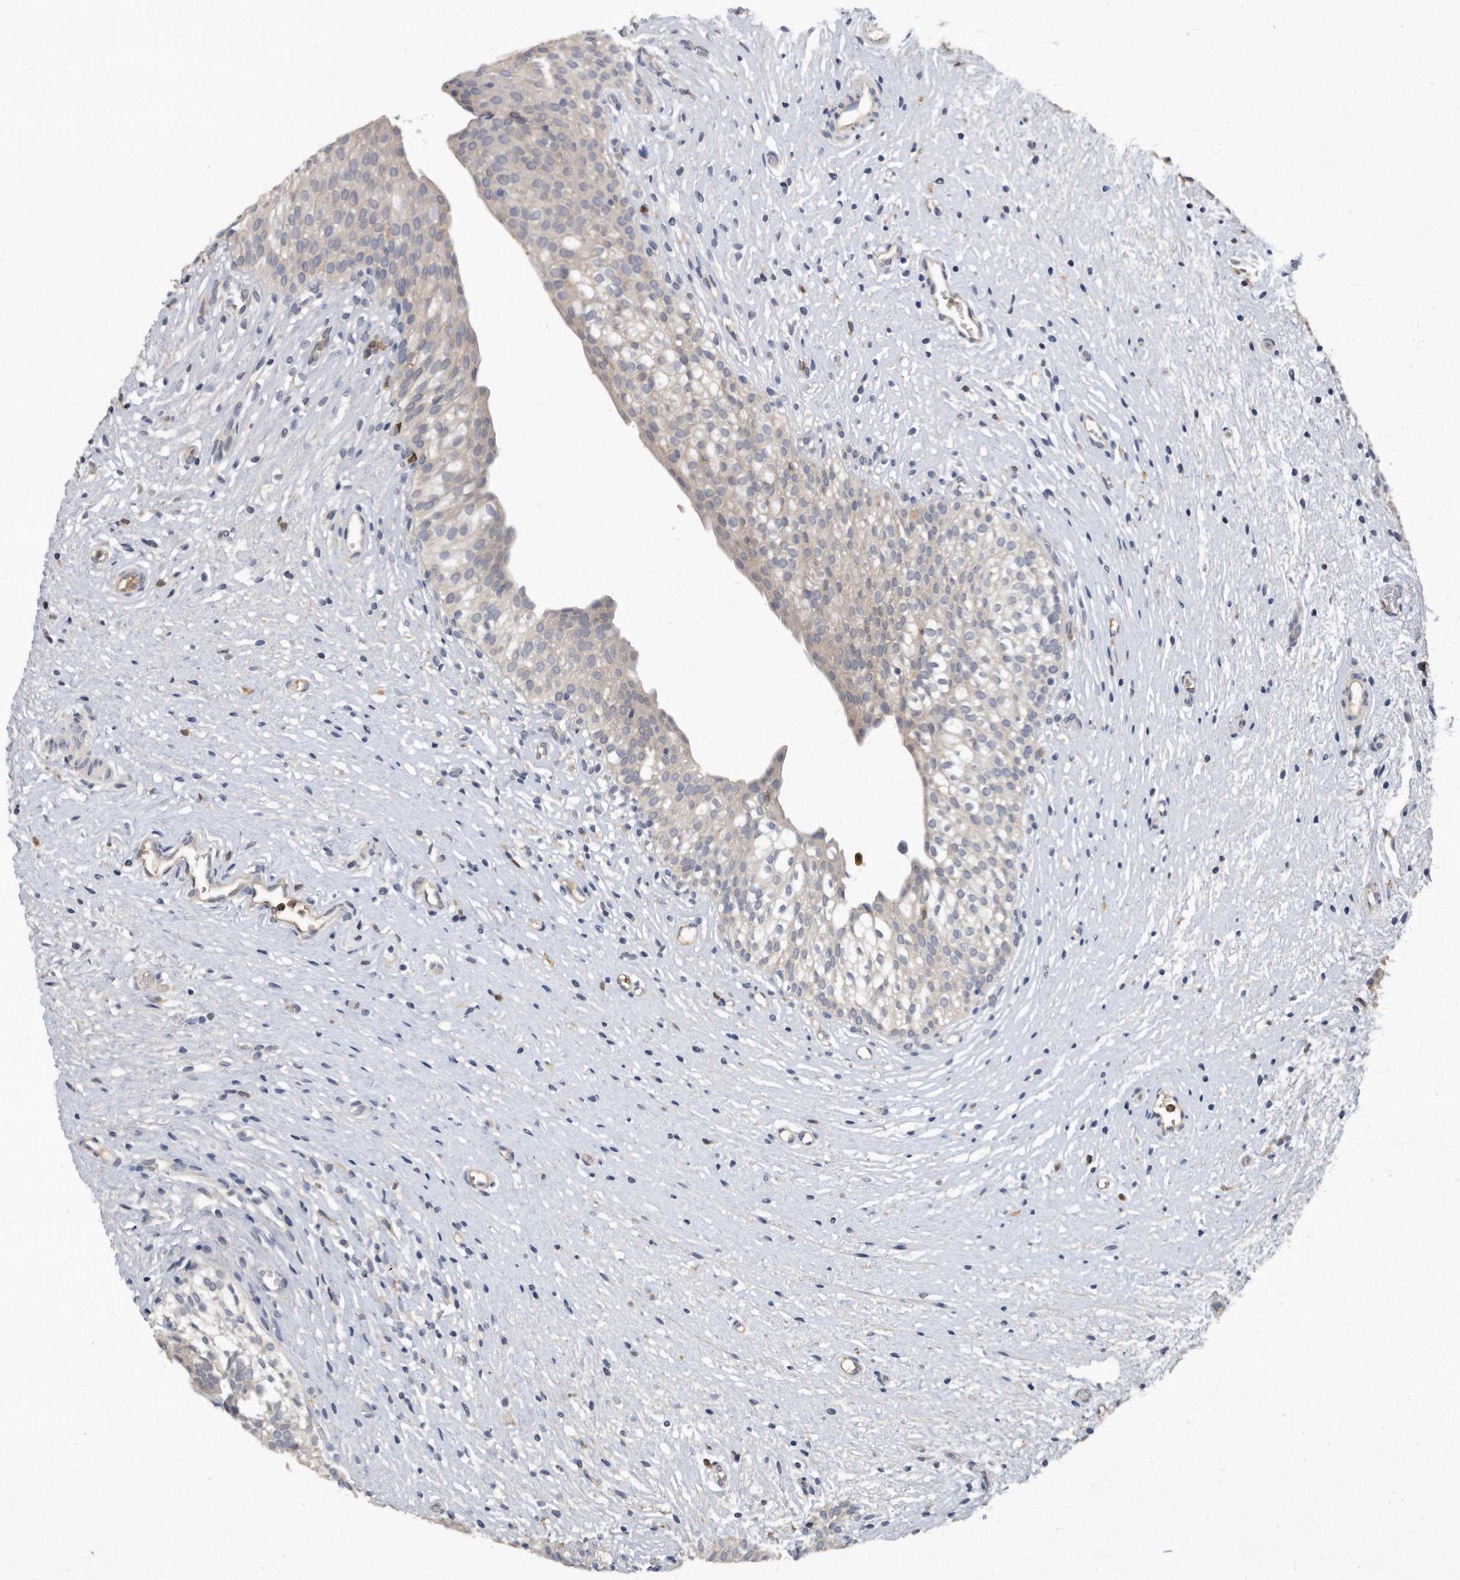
{"staining": {"intensity": "weak", "quantity": "25%-75%", "location": "cytoplasmic/membranous"}, "tissue": "urinary bladder", "cell_type": "Urothelial cells", "image_type": "normal", "snomed": [{"axis": "morphology", "description": "Normal tissue, NOS"}, {"axis": "topography", "description": "Urinary bladder"}], "caption": "This photomicrograph reveals benign urinary bladder stained with immunohistochemistry (IHC) to label a protein in brown. The cytoplasmic/membranous of urothelial cells show weak positivity for the protein. Nuclei are counter-stained blue.", "gene": "HOMER3", "patient": {"sex": "male", "age": 1}}